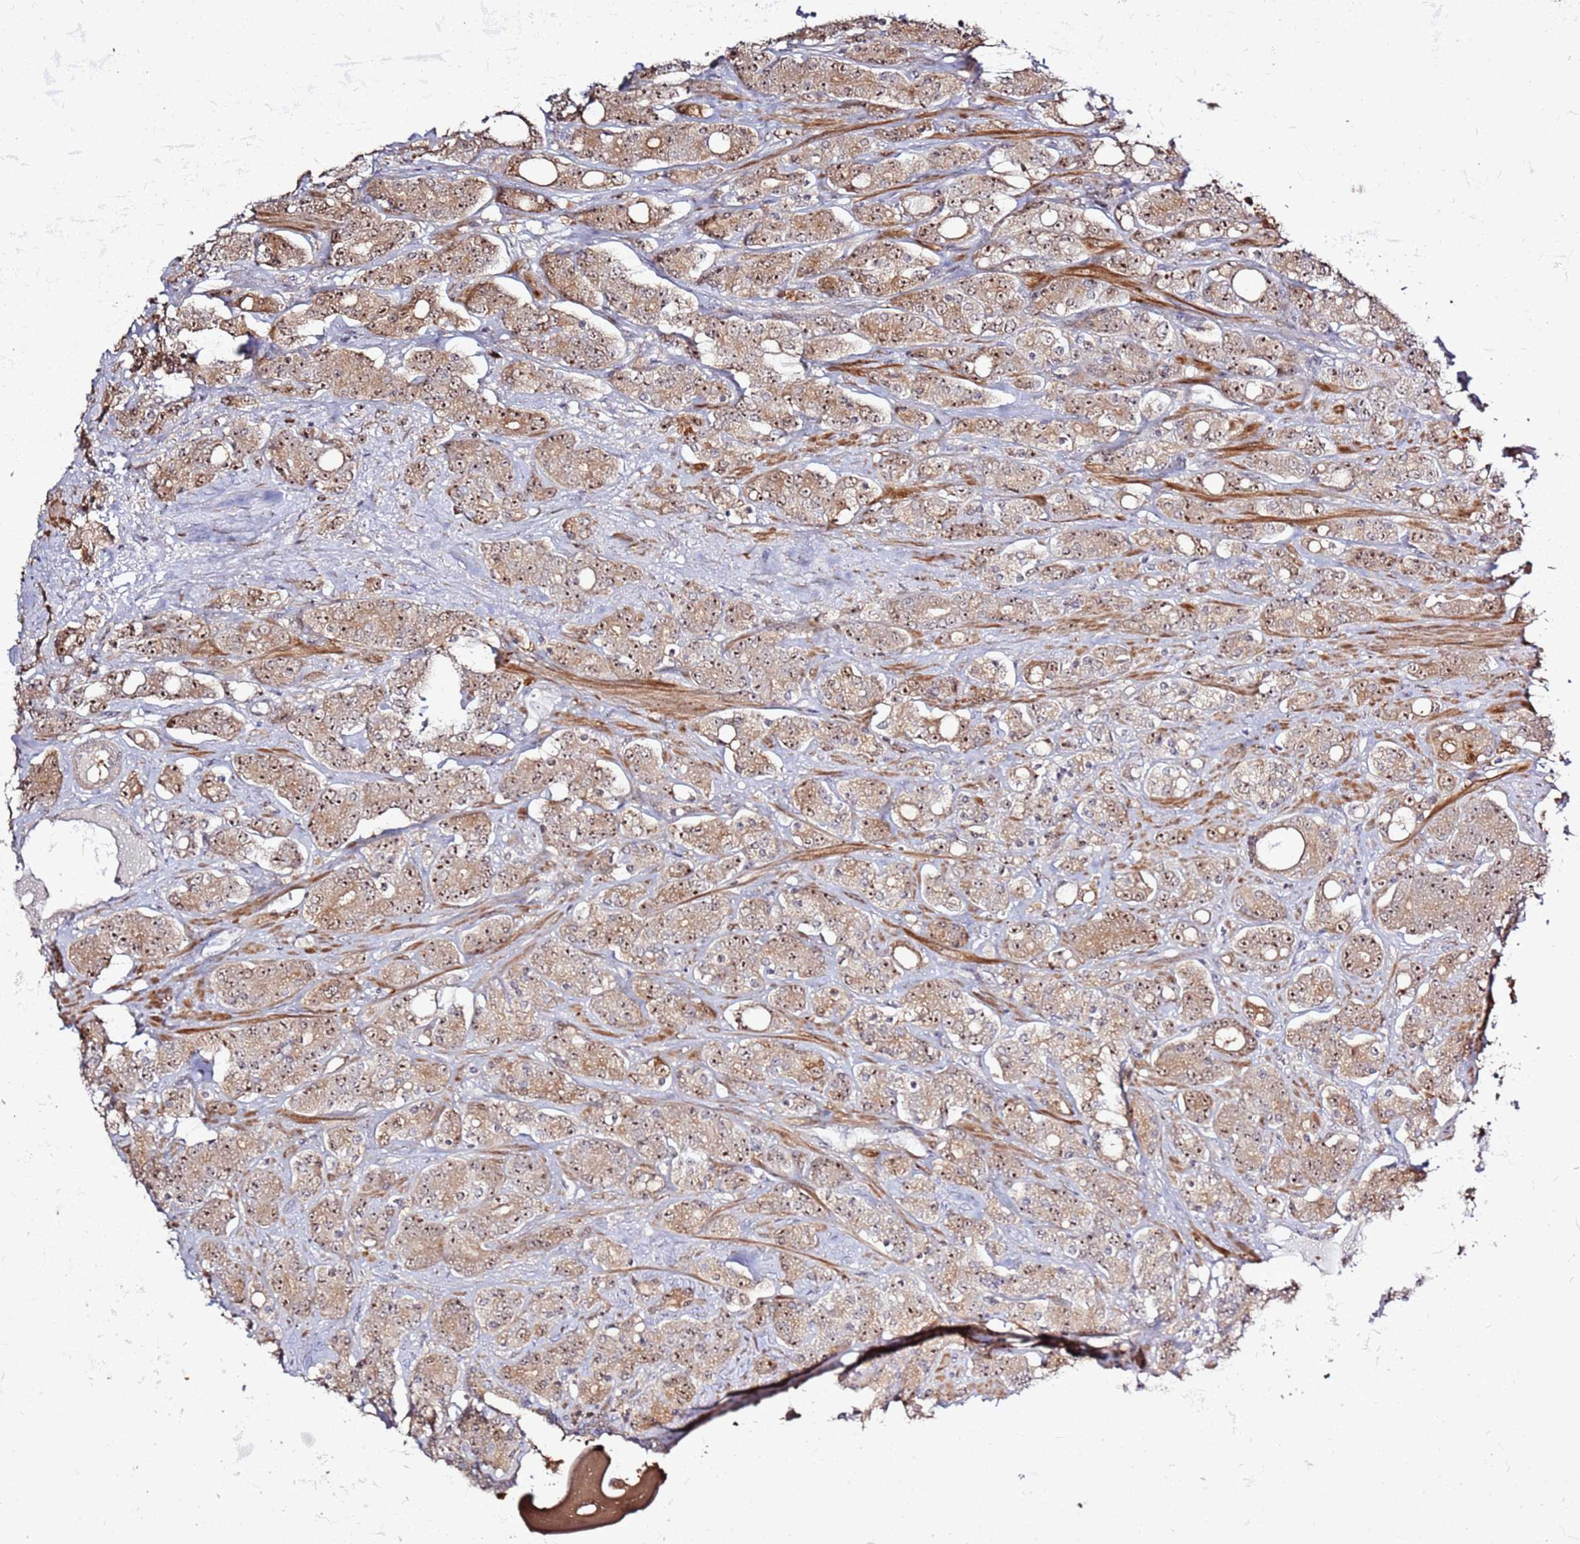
{"staining": {"intensity": "moderate", "quantity": ">75%", "location": "cytoplasmic/membranous,nuclear"}, "tissue": "prostate cancer", "cell_type": "Tumor cells", "image_type": "cancer", "snomed": [{"axis": "morphology", "description": "Adenocarcinoma, High grade"}, {"axis": "topography", "description": "Prostate"}], "caption": "Protein expression analysis of prostate high-grade adenocarcinoma exhibits moderate cytoplasmic/membranous and nuclear staining in about >75% of tumor cells. The staining was performed using DAB, with brown indicating positive protein expression. Nuclei are stained blue with hematoxylin.", "gene": "CNPY1", "patient": {"sex": "male", "age": 62}}